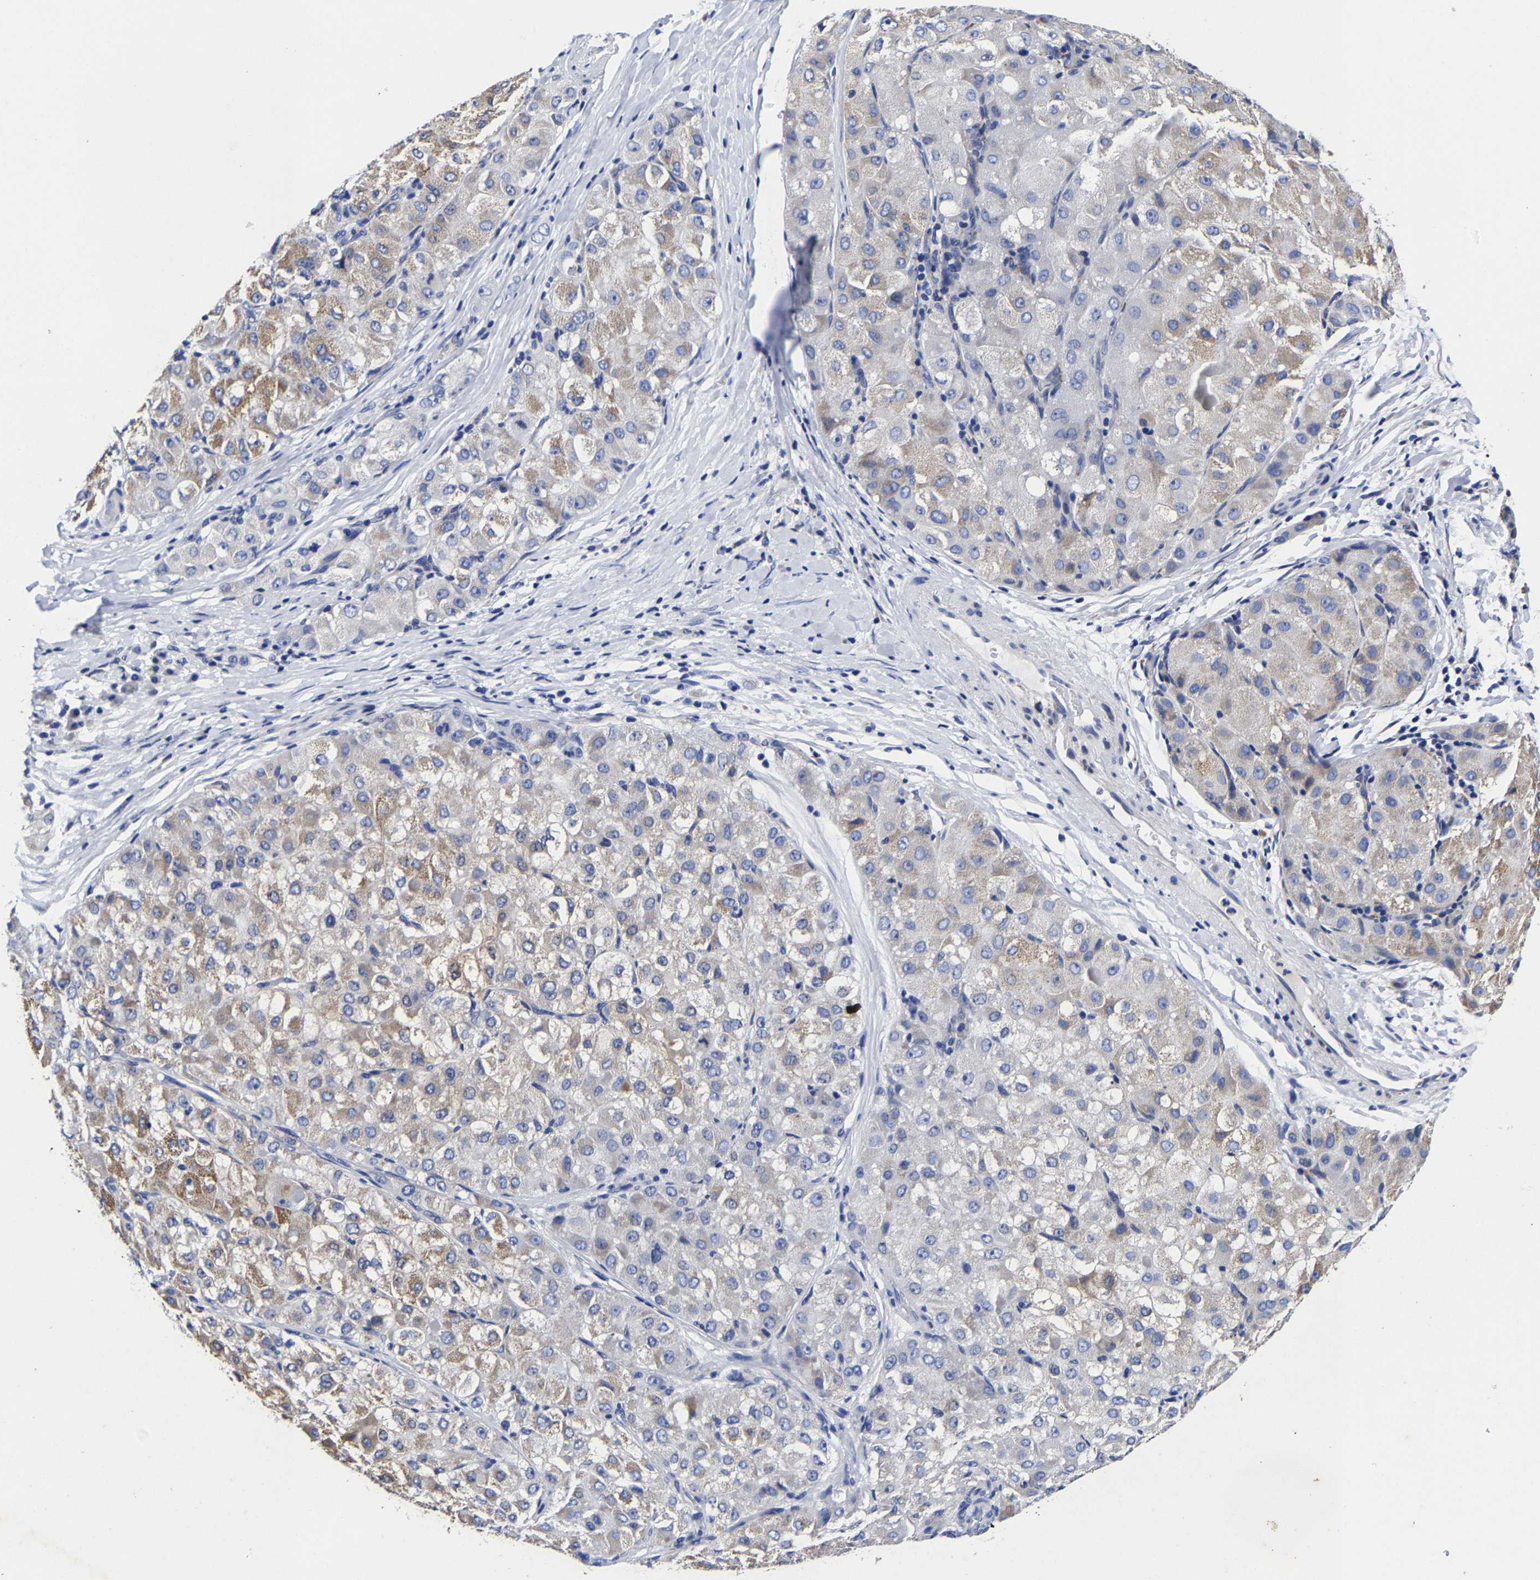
{"staining": {"intensity": "weak", "quantity": "<25%", "location": "cytoplasmic/membranous"}, "tissue": "liver cancer", "cell_type": "Tumor cells", "image_type": "cancer", "snomed": [{"axis": "morphology", "description": "Carcinoma, Hepatocellular, NOS"}, {"axis": "topography", "description": "Liver"}], "caption": "Histopathology image shows no protein expression in tumor cells of hepatocellular carcinoma (liver) tissue.", "gene": "AASS", "patient": {"sex": "male", "age": 80}}